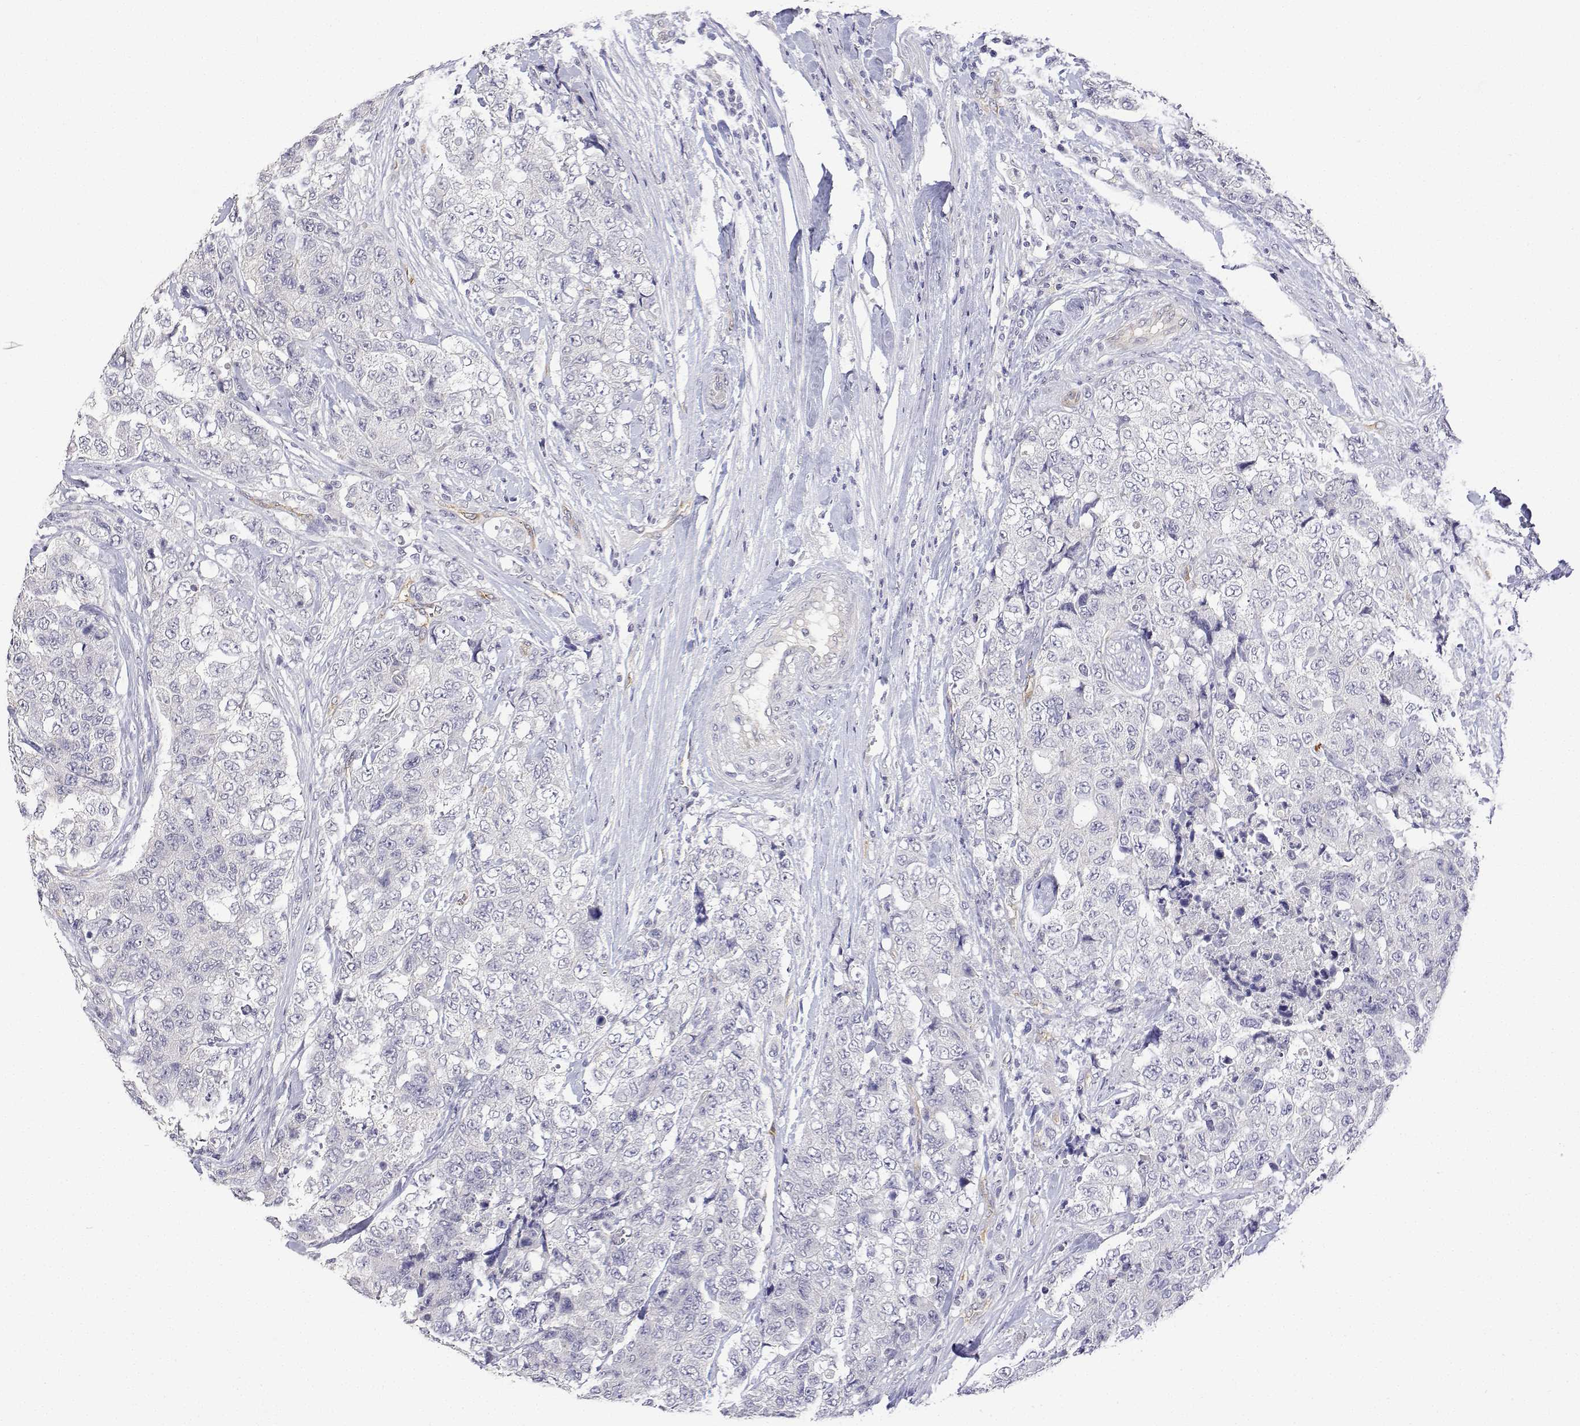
{"staining": {"intensity": "negative", "quantity": "none", "location": "none"}, "tissue": "urothelial cancer", "cell_type": "Tumor cells", "image_type": "cancer", "snomed": [{"axis": "morphology", "description": "Urothelial carcinoma, High grade"}, {"axis": "topography", "description": "Urinary bladder"}], "caption": "IHC photomicrograph of human urothelial cancer stained for a protein (brown), which displays no positivity in tumor cells.", "gene": "PLCB1", "patient": {"sex": "female", "age": 78}}